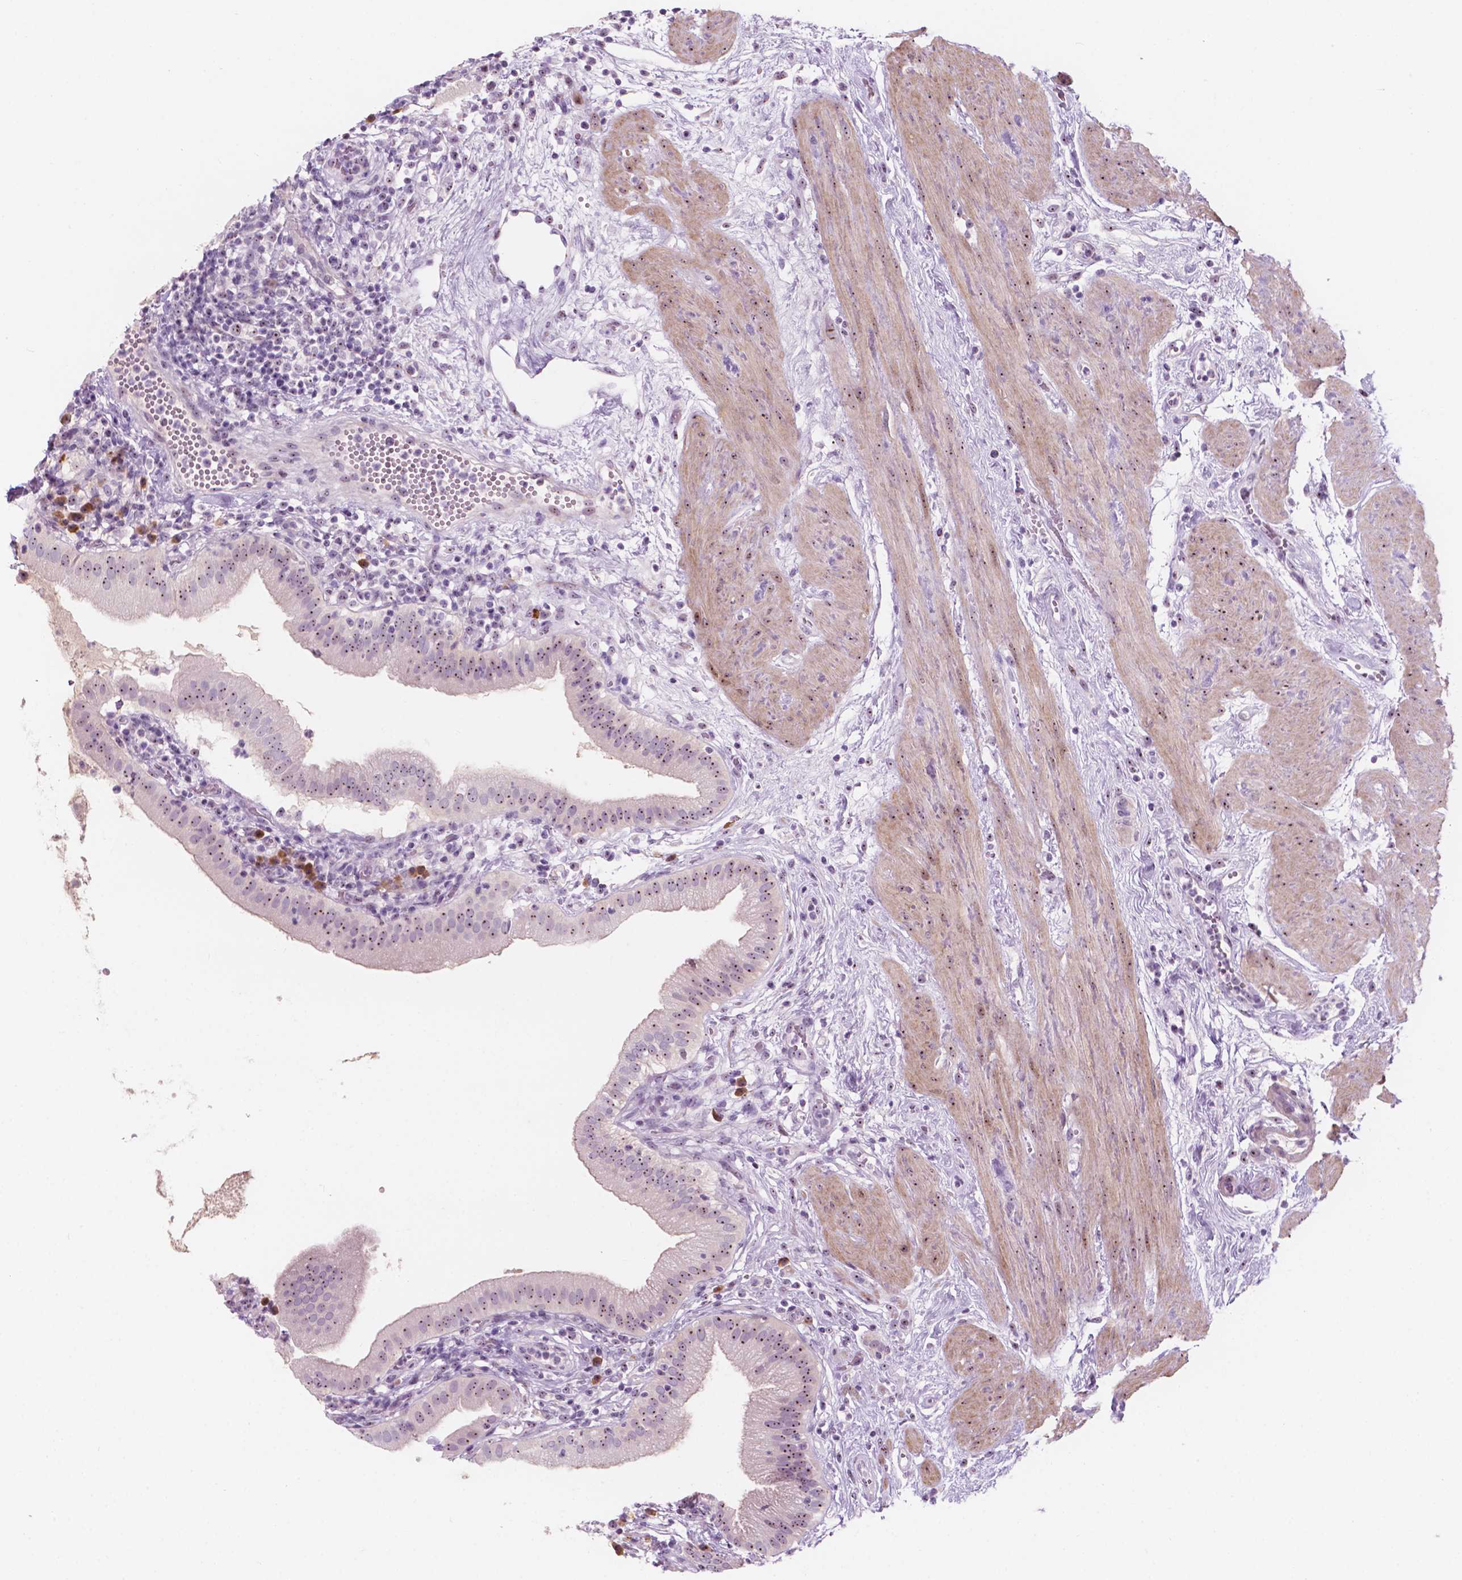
{"staining": {"intensity": "weak", "quantity": ">75%", "location": "nuclear"}, "tissue": "gallbladder", "cell_type": "Glandular cells", "image_type": "normal", "snomed": [{"axis": "morphology", "description": "Normal tissue, NOS"}, {"axis": "topography", "description": "Gallbladder"}], "caption": "Immunohistochemistry histopathology image of unremarkable human gallbladder stained for a protein (brown), which shows low levels of weak nuclear positivity in approximately >75% of glandular cells.", "gene": "ZNF853", "patient": {"sex": "female", "age": 65}}